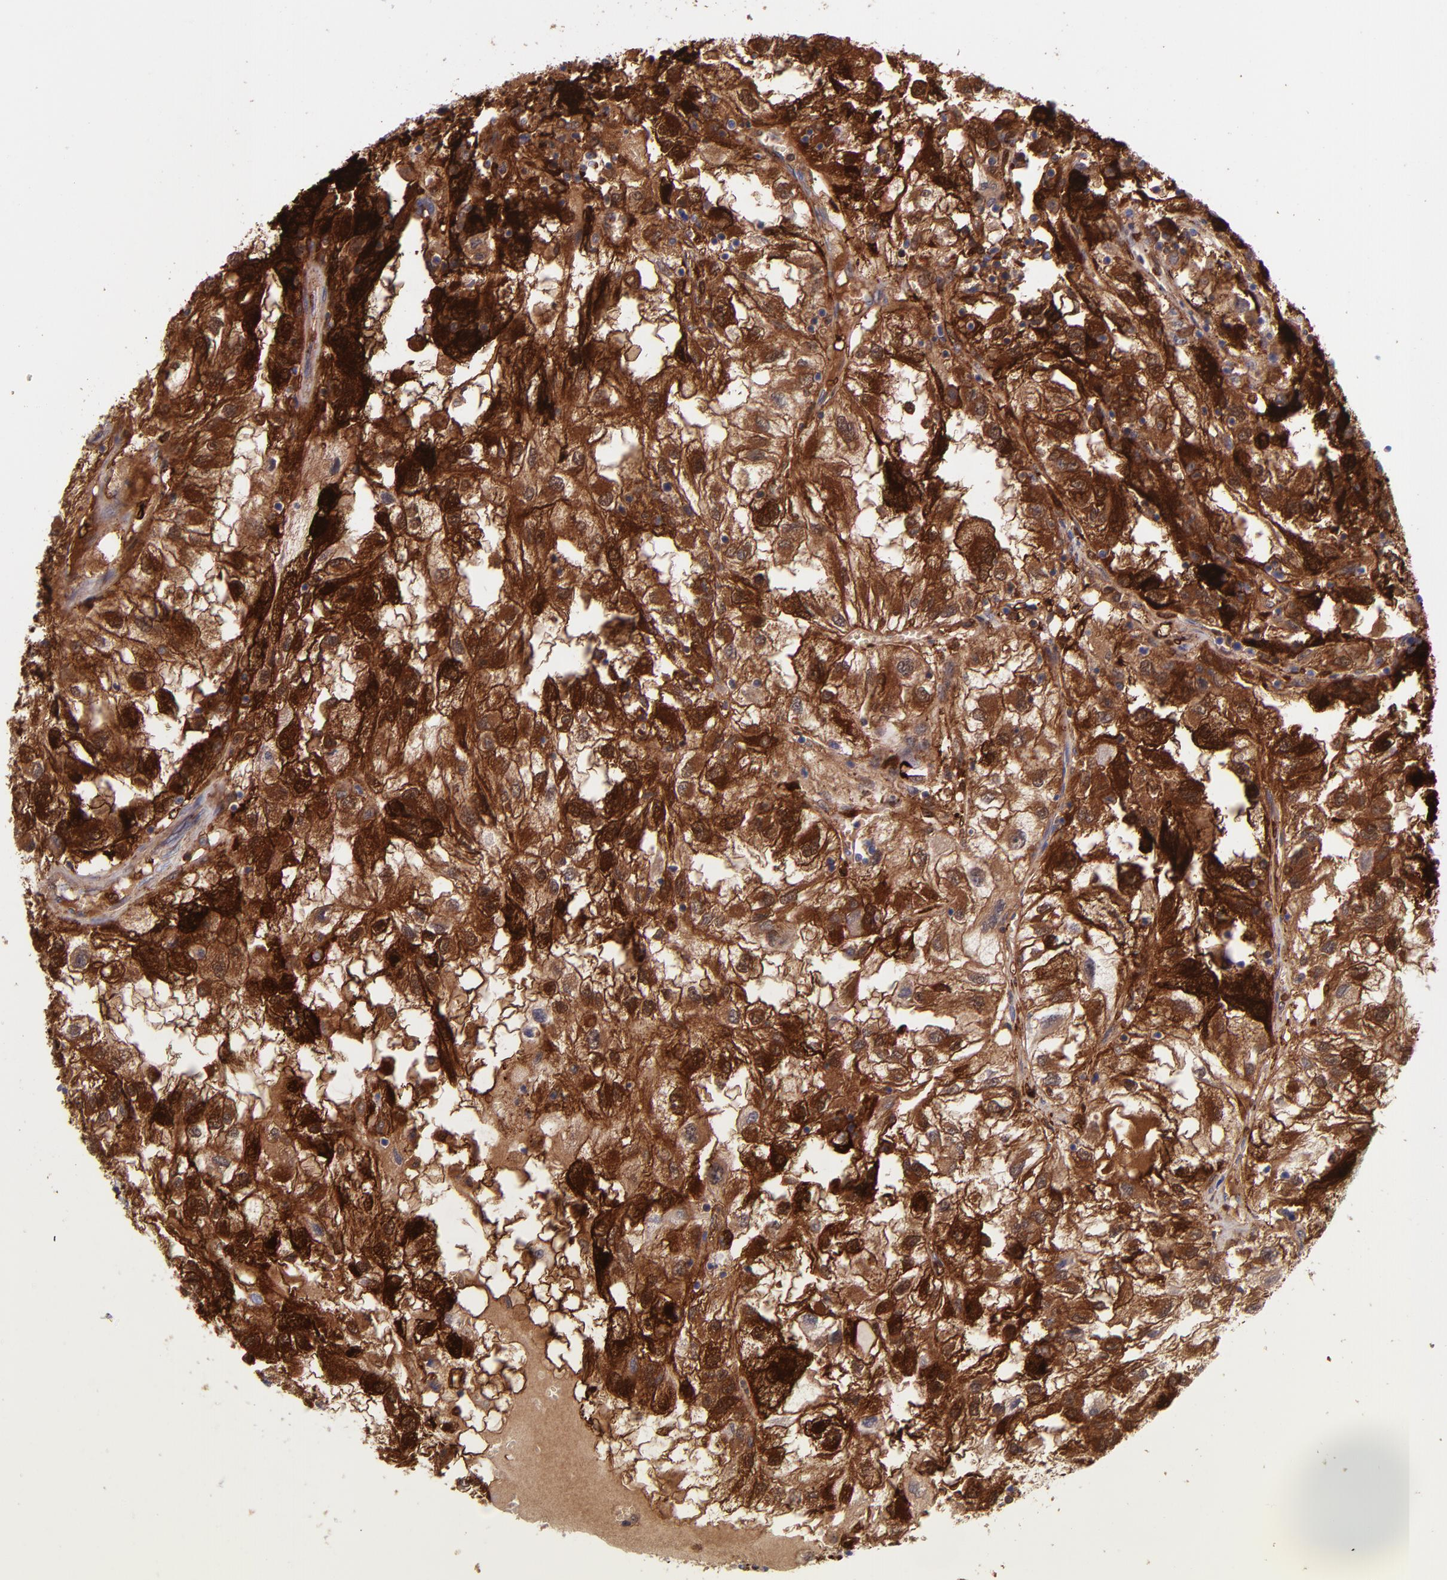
{"staining": {"intensity": "strong", "quantity": ">75%", "location": "cytoplasmic/membranous"}, "tissue": "renal cancer", "cell_type": "Tumor cells", "image_type": "cancer", "snomed": [{"axis": "morphology", "description": "Normal tissue, NOS"}, {"axis": "morphology", "description": "Adenocarcinoma, NOS"}, {"axis": "topography", "description": "Kidney"}], "caption": "Immunohistochemical staining of human adenocarcinoma (renal) exhibits strong cytoplasmic/membranous protein positivity in approximately >75% of tumor cells. The staining was performed using DAB to visualize the protein expression in brown, while the nuclei were stained in blue with hematoxylin (Magnification: 20x).", "gene": "LGALS1", "patient": {"sex": "male", "age": 71}}